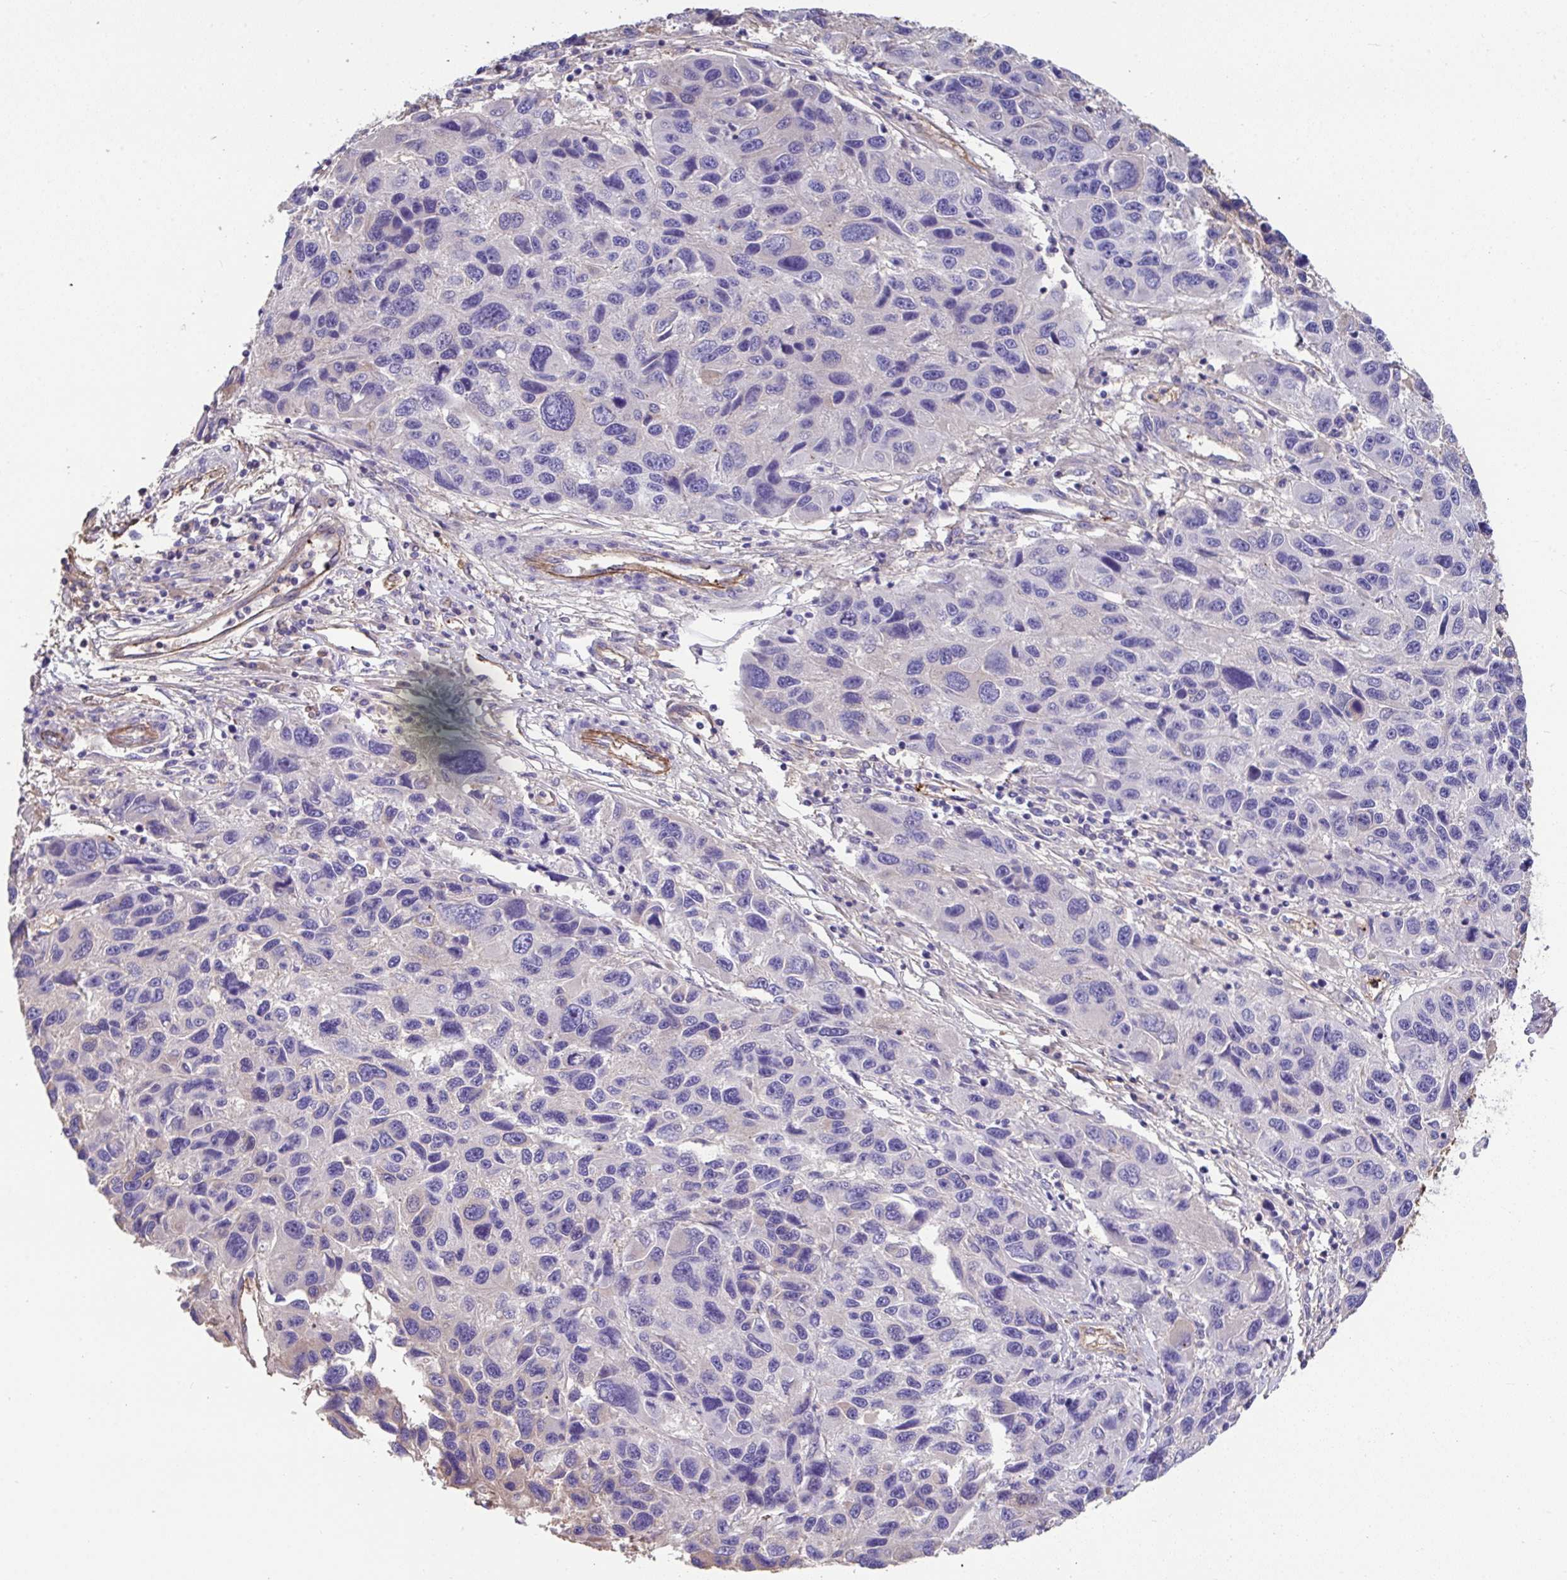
{"staining": {"intensity": "negative", "quantity": "none", "location": "none"}, "tissue": "melanoma", "cell_type": "Tumor cells", "image_type": "cancer", "snomed": [{"axis": "morphology", "description": "Malignant melanoma, NOS"}, {"axis": "topography", "description": "Skin"}], "caption": "This is an immunohistochemistry (IHC) image of malignant melanoma. There is no positivity in tumor cells.", "gene": "ZNF813", "patient": {"sex": "male", "age": 53}}